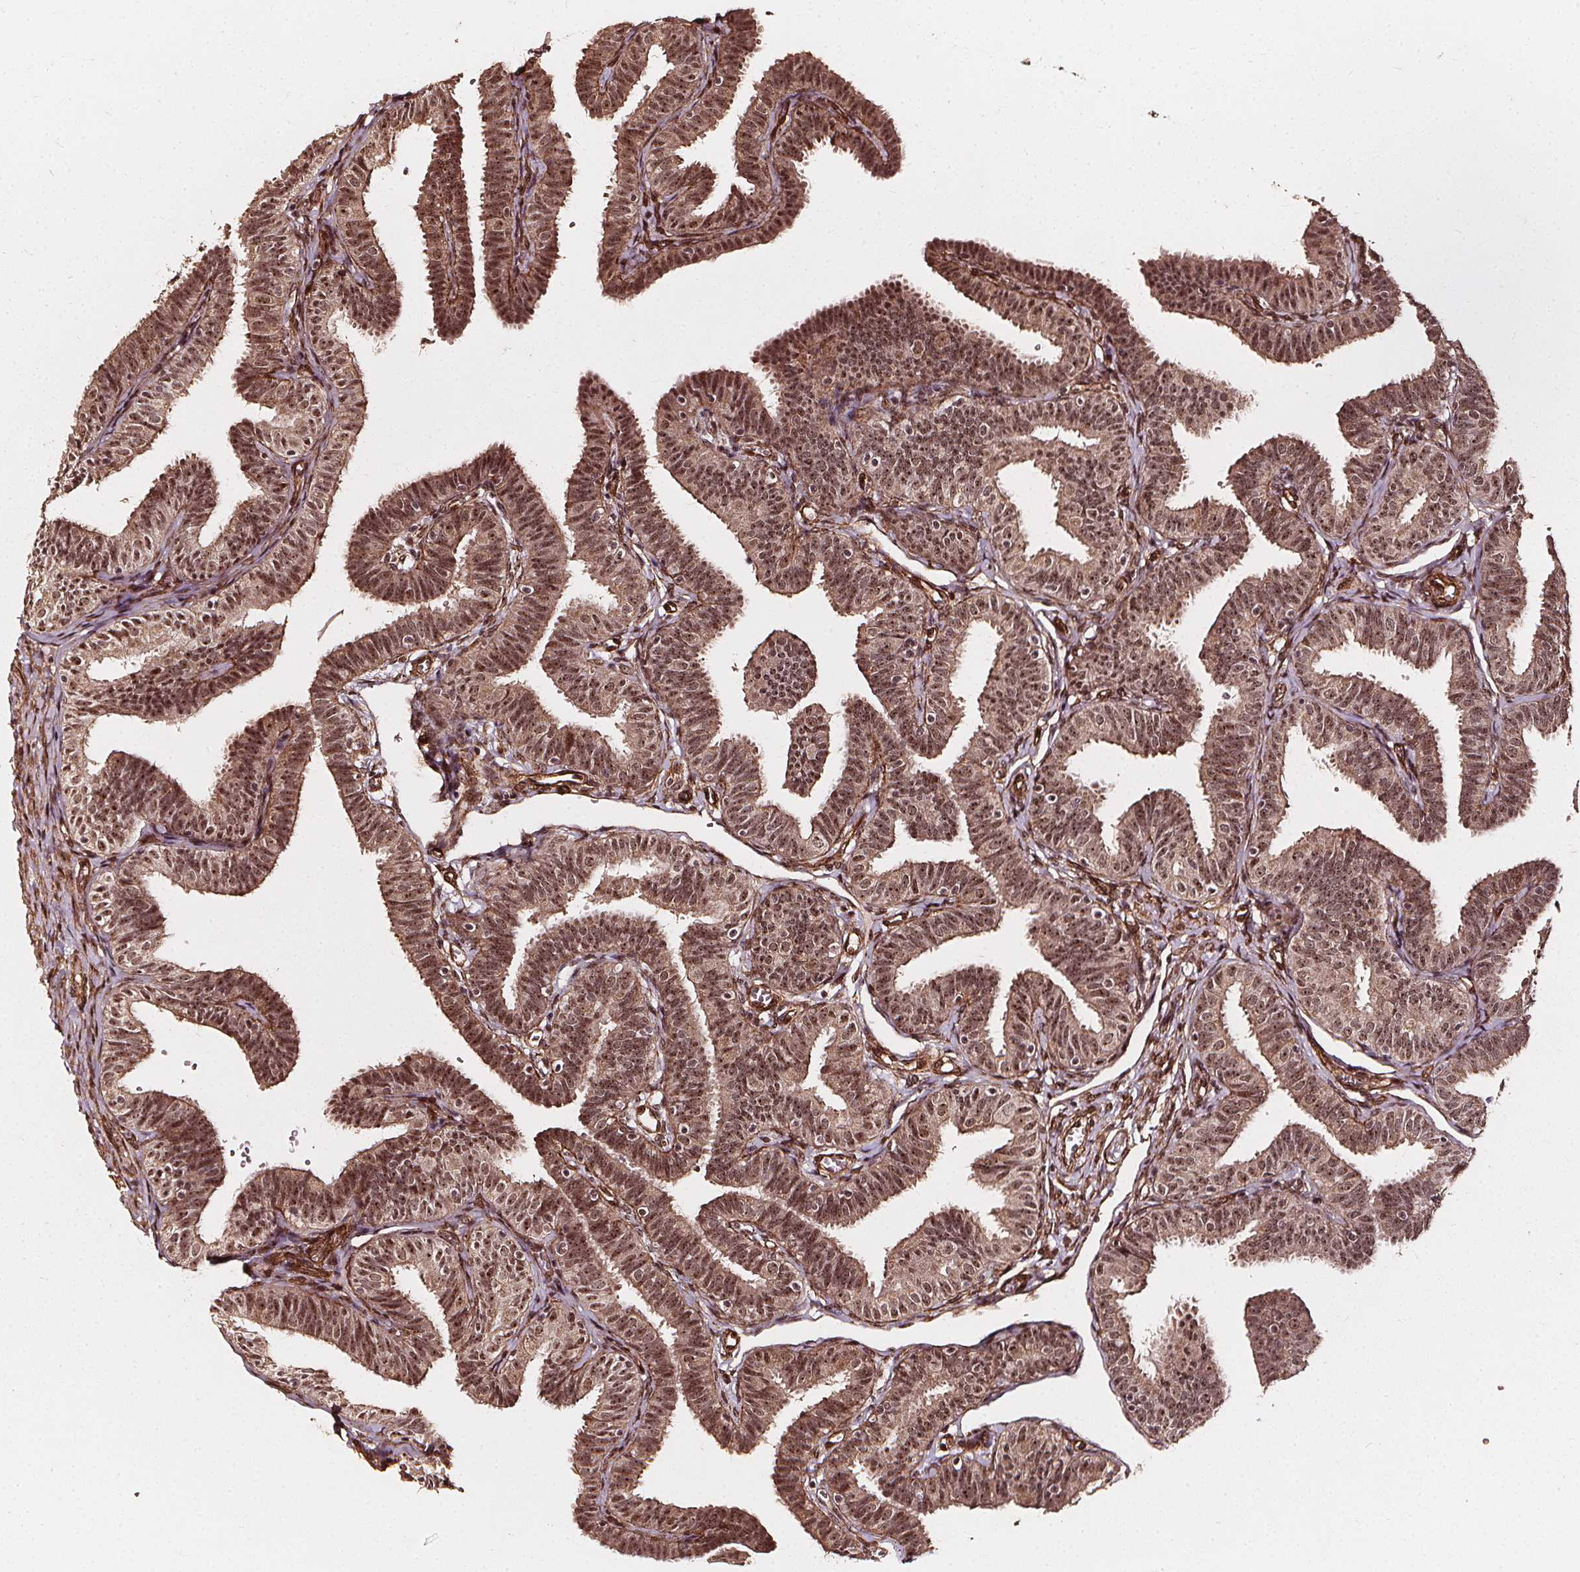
{"staining": {"intensity": "moderate", "quantity": ">75%", "location": "cytoplasmic/membranous,nuclear"}, "tissue": "fallopian tube", "cell_type": "Glandular cells", "image_type": "normal", "snomed": [{"axis": "morphology", "description": "Normal tissue, NOS"}, {"axis": "topography", "description": "Fallopian tube"}], "caption": "The image shows a brown stain indicating the presence of a protein in the cytoplasmic/membranous,nuclear of glandular cells in fallopian tube. The protein of interest is stained brown, and the nuclei are stained in blue (DAB (3,3'-diaminobenzidine) IHC with brightfield microscopy, high magnification).", "gene": "EXOSC9", "patient": {"sex": "female", "age": 25}}